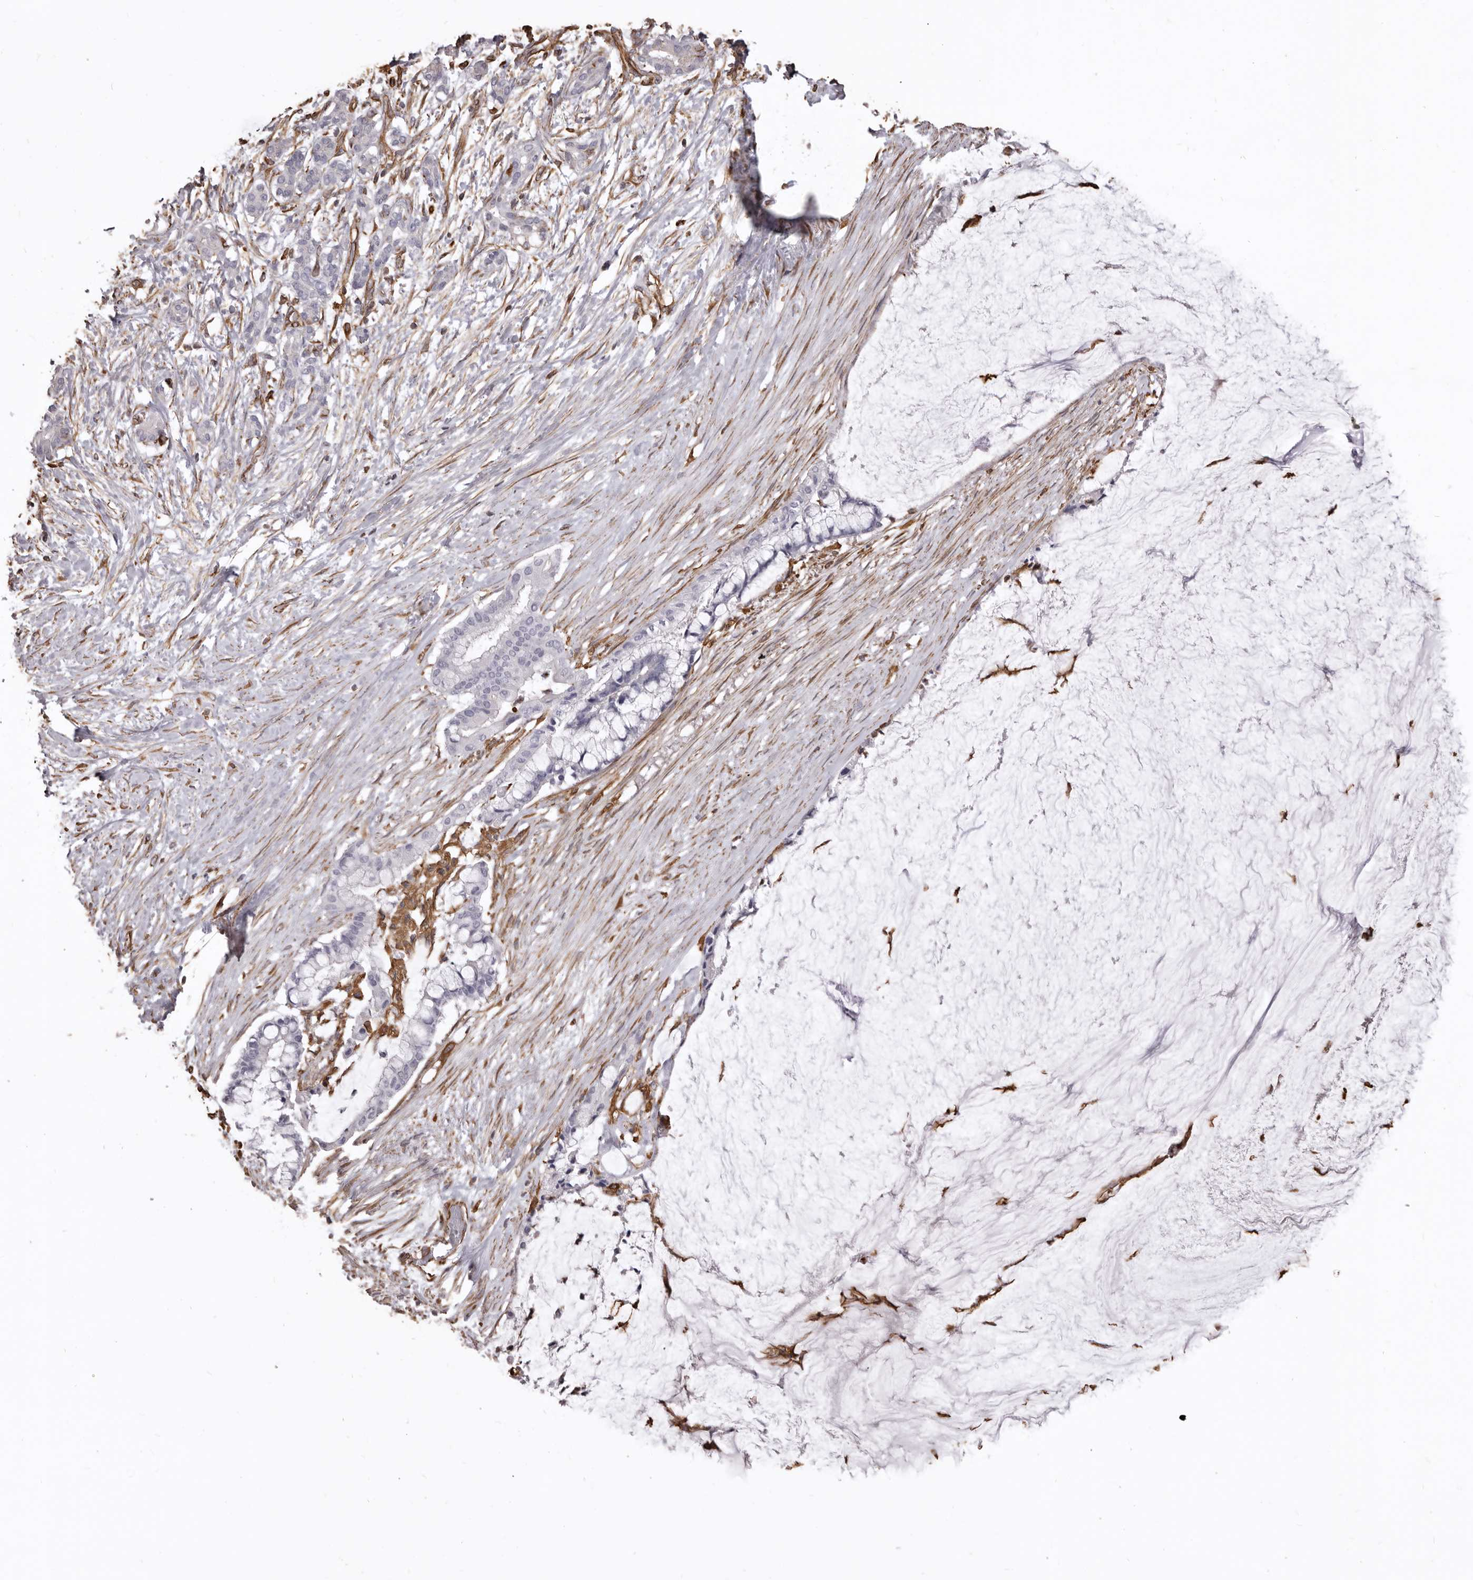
{"staining": {"intensity": "negative", "quantity": "none", "location": "none"}, "tissue": "pancreatic cancer", "cell_type": "Tumor cells", "image_type": "cancer", "snomed": [{"axis": "morphology", "description": "Adenocarcinoma, NOS"}, {"axis": "topography", "description": "Pancreas"}], "caption": "Immunohistochemical staining of pancreatic cancer shows no significant staining in tumor cells.", "gene": "MTURN", "patient": {"sex": "male", "age": 41}}